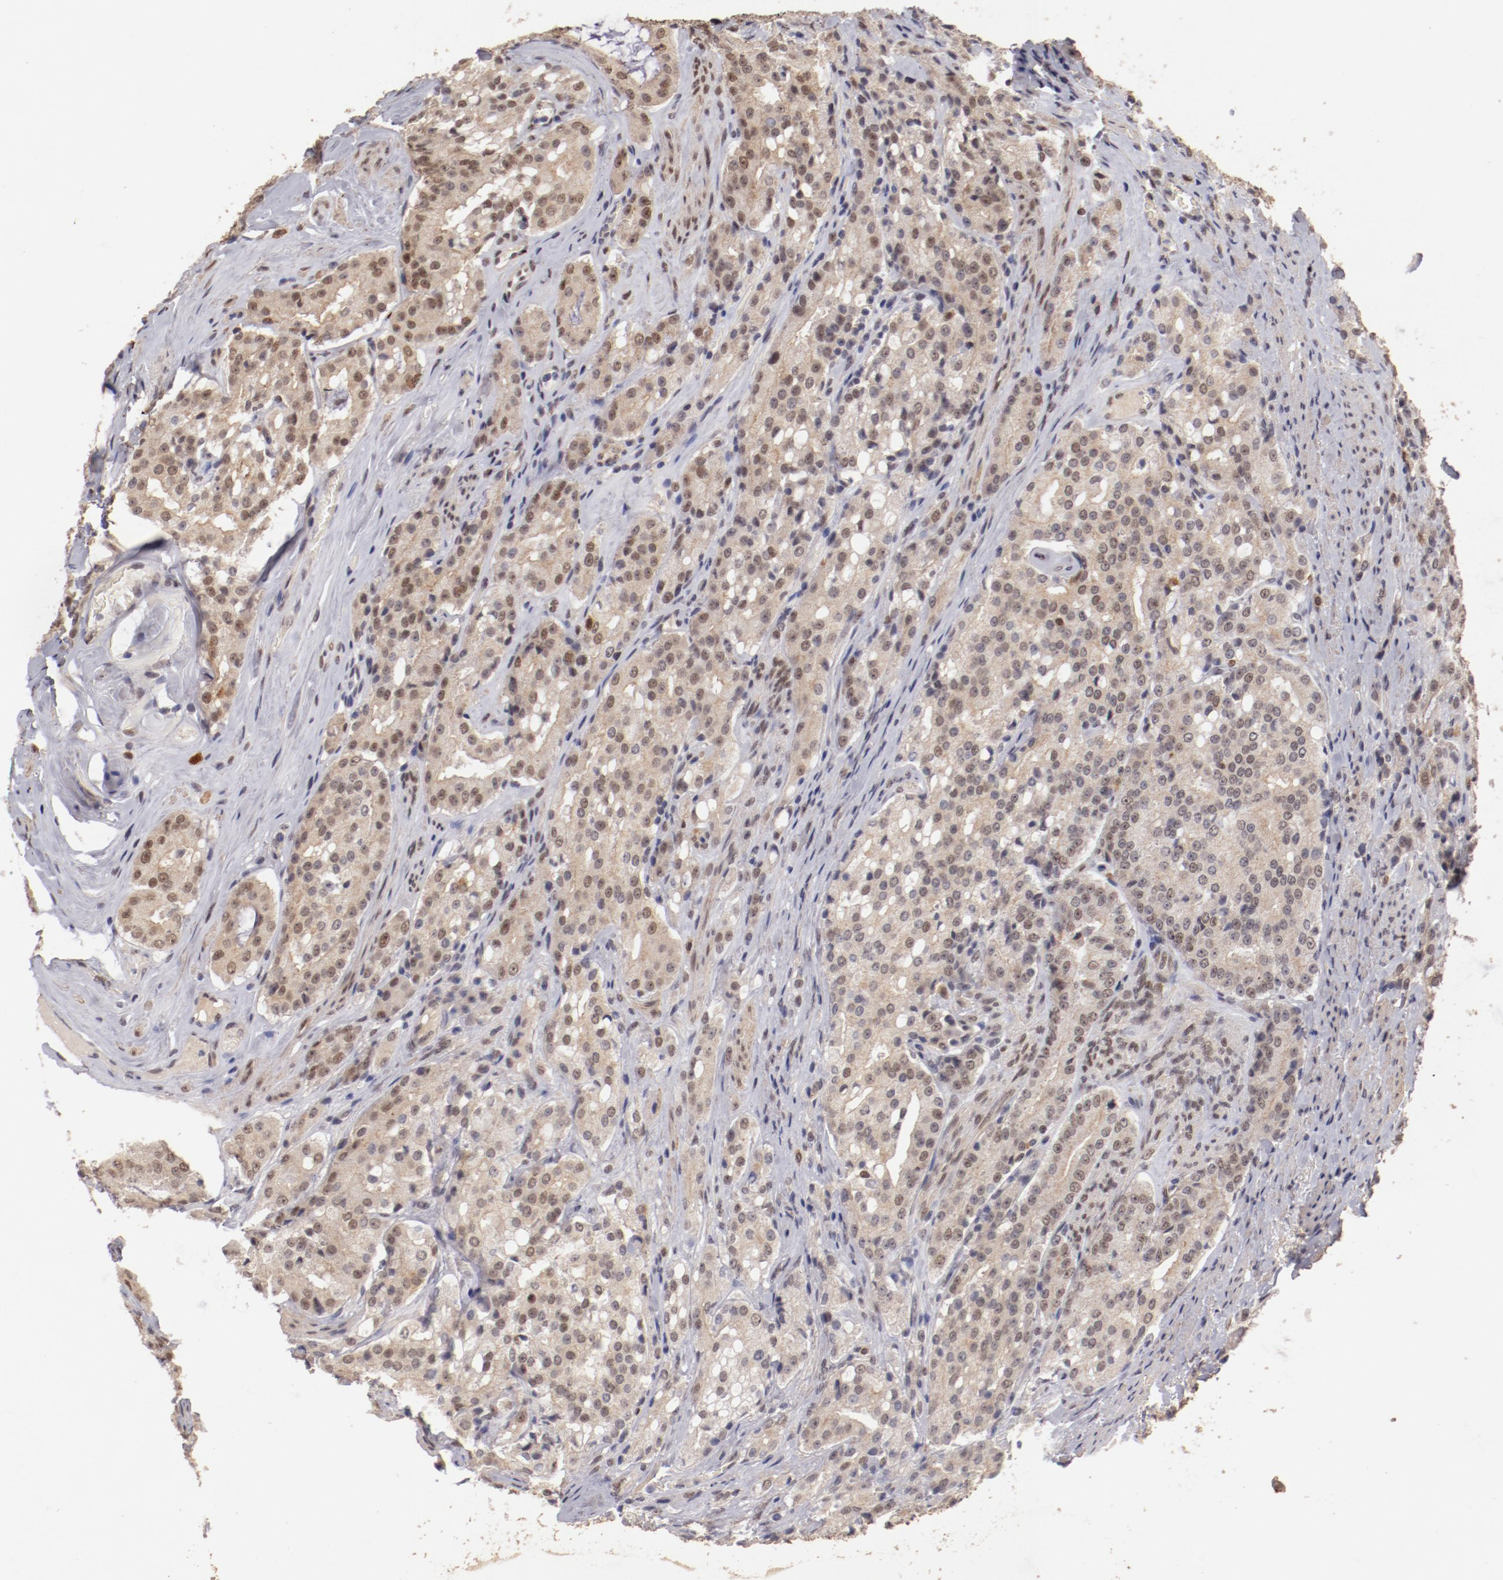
{"staining": {"intensity": "weak", "quantity": ">75%", "location": "cytoplasmic/membranous,nuclear"}, "tissue": "prostate cancer", "cell_type": "Tumor cells", "image_type": "cancer", "snomed": [{"axis": "morphology", "description": "Adenocarcinoma, Medium grade"}, {"axis": "topography", "description": "Prostate"}], "caption": "Immunohistochemistry (IHC) micrograph of prostate cancer stained for a protein (brown), which demonstrates low levels of weak cytoplasmic/membranous and nuclear expression in approximately >75% of tumor cells.", "gene": "CLOCK", "patient": {"sex": "male", "age": 72}}